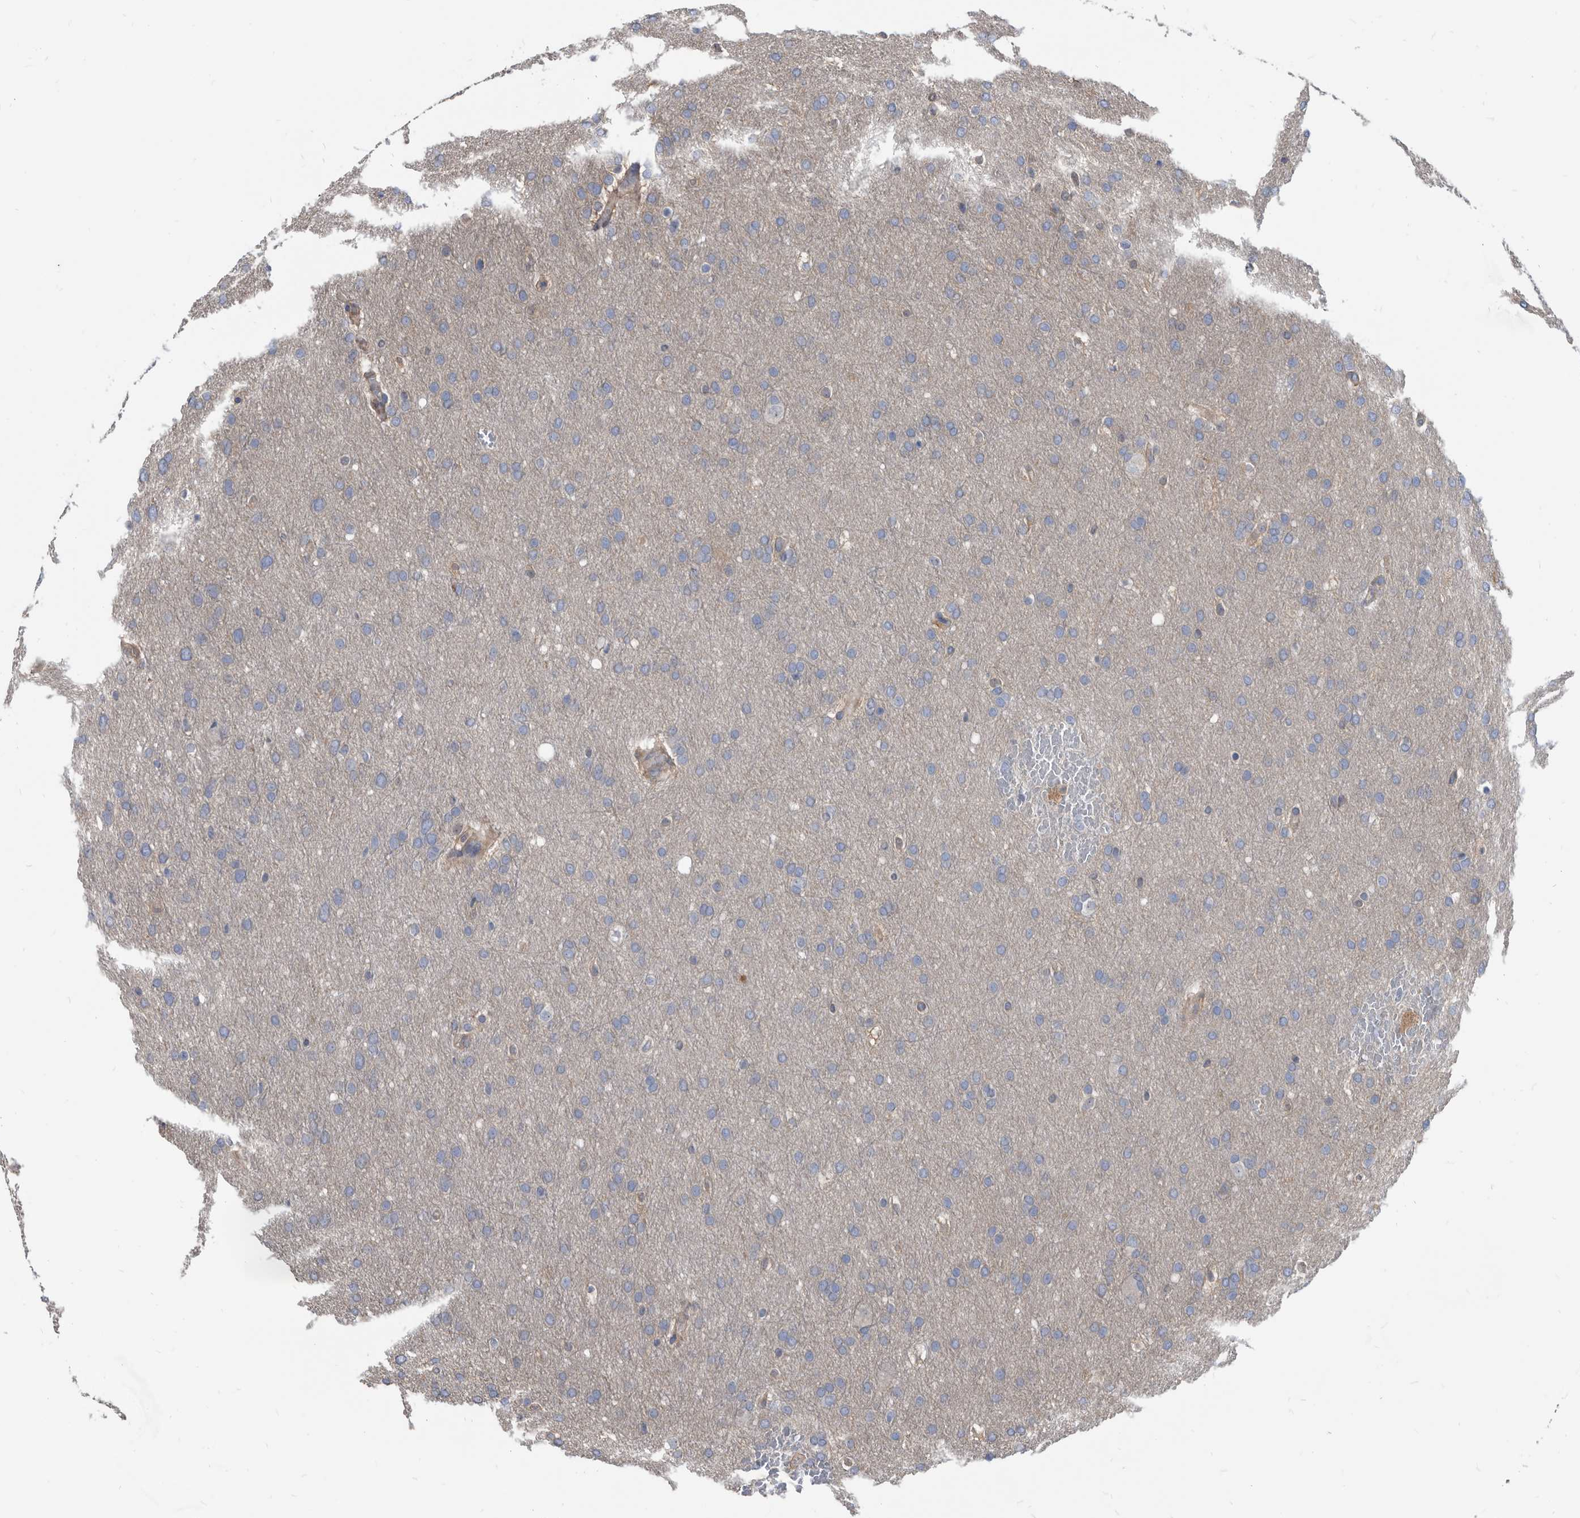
{"staining": {"intensity": "negative", "quantity": "none", "location": "none"}, "tissue": "glioma", "cell_type": "Tumor cells", "image_type": "cancer", "snomed": [{"axis": "morphology", "description": "Glioma, malignant, Low grade"}, {"axis": "topography", "description": "Brain"}], "caption": "Immunohistochemistry of malignant low-grade glioma shows no expression in tumor cells.", "gene": "APEH", "patient": {"sex": "female", "age": 37}}